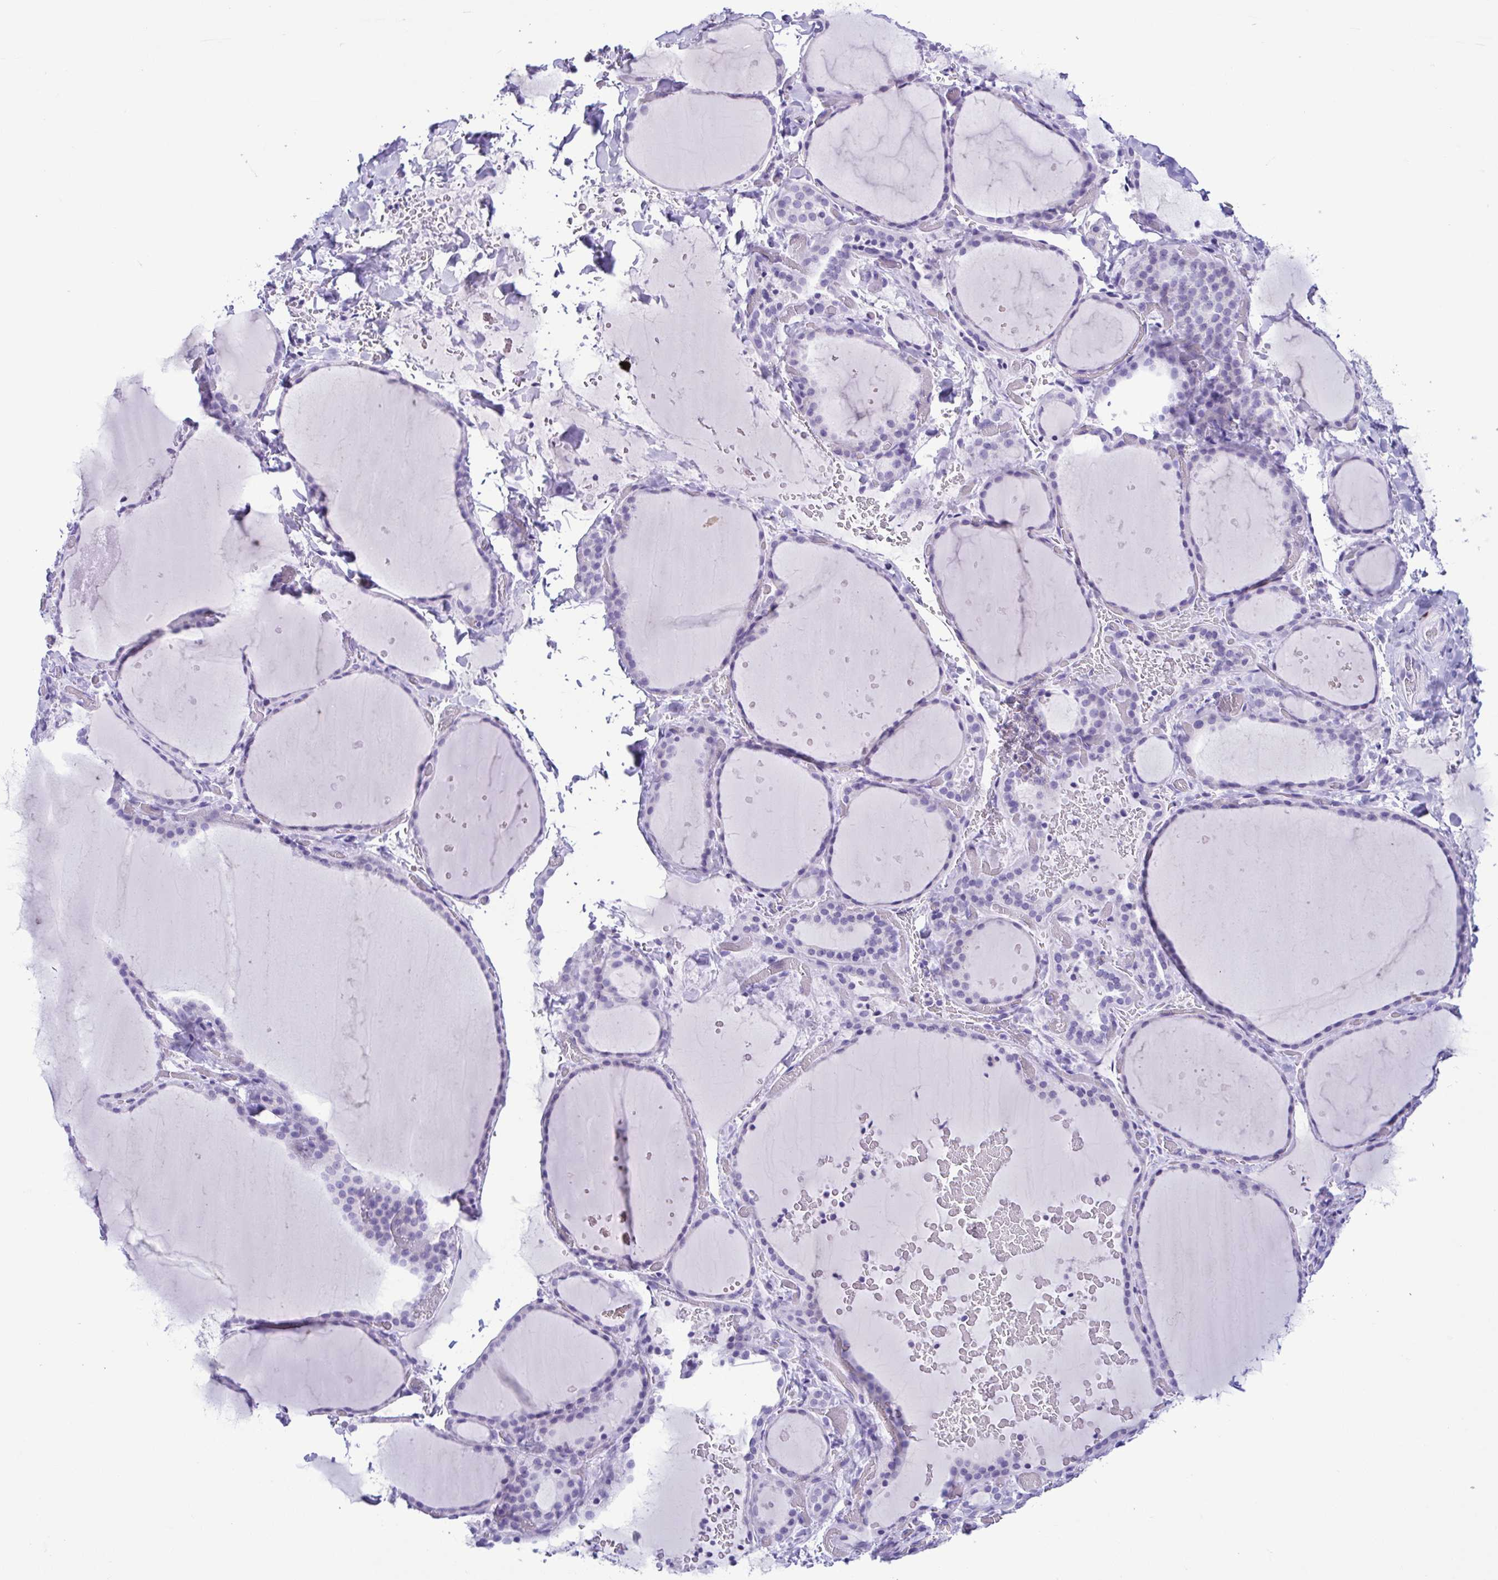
{"staining": {"intensity": "negative", "quantity": "none", "location": "none"}, "tissue": "thyroid gland", "cell_type": "Glandular cells", "image_type": "normal", "snomed": [{"axis": "morphology", "description": "Normal tissue, NOS"}, {"axis": "topography", "description": "Thyroid gland"}], "caption": "High power microscopy image of an immunohistochemistry micrograph of benign thyroid gland, revealing no significant staining in glandular cells.", "gene": "SPATA16", "patient": {"sex": "female", "age": 36}}